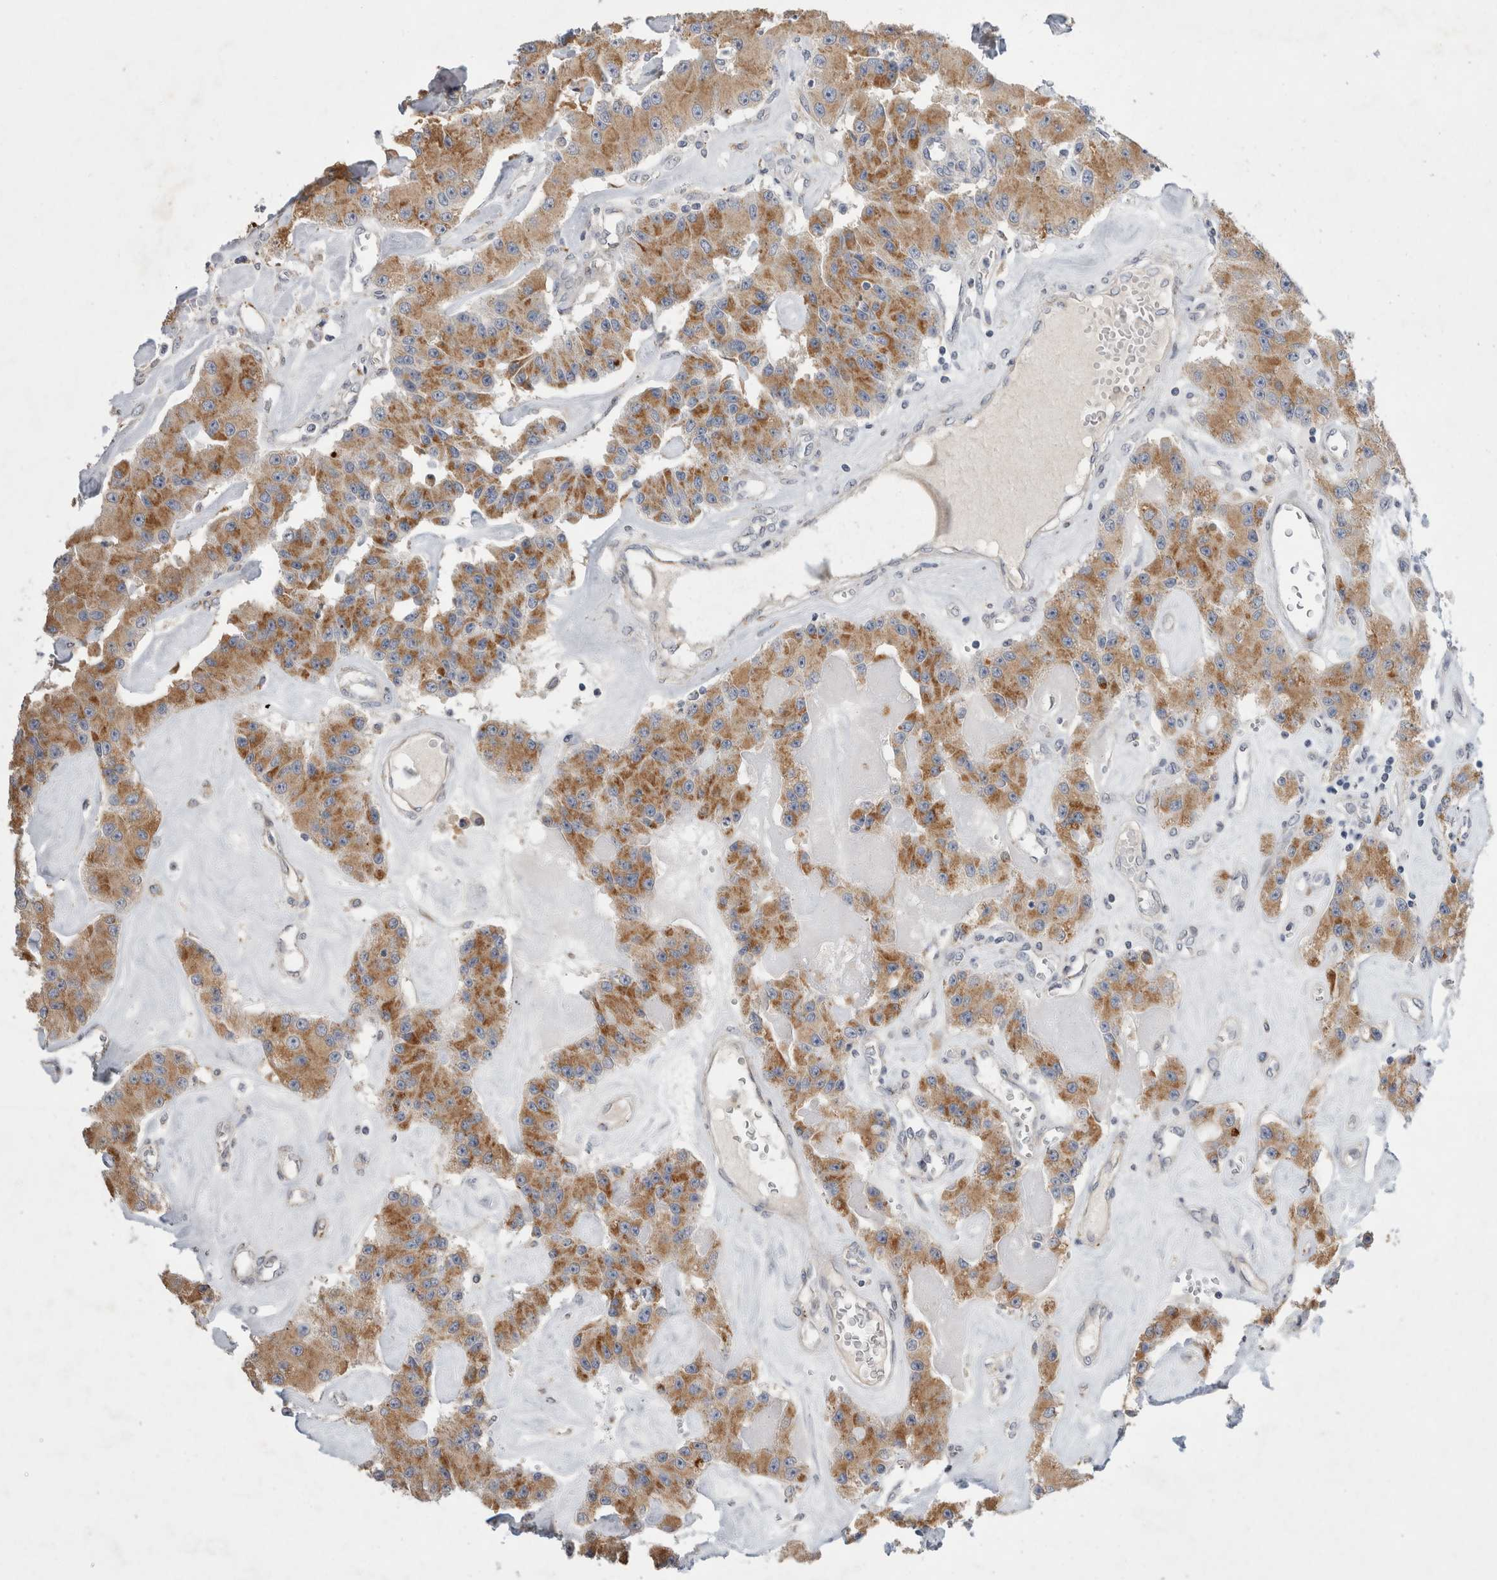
{"staining": {"intensity": "moderate", "quantity": ">75%", "location": "cytoplasmic/membranous"}, "tissue": "carcinoid", "cell_type": "Tumor cells", "image_type": "cancer", "snomed": [{"axis": "morphology", "description": "Carcinoid, malignant, NOS"}, {"axis": "topography", "description": "Pancreas"}], "caption": "IHC of human carcinoid shows medium levels of moderate cytoplasmic/membranous positivity in about >75% of tumor cells. Immunohistochemistry stains the protein of interest in brown and the nuclei are stained blue.", "gene": "TRMT9B", "patient": {"sex": "male", "age": 41}}